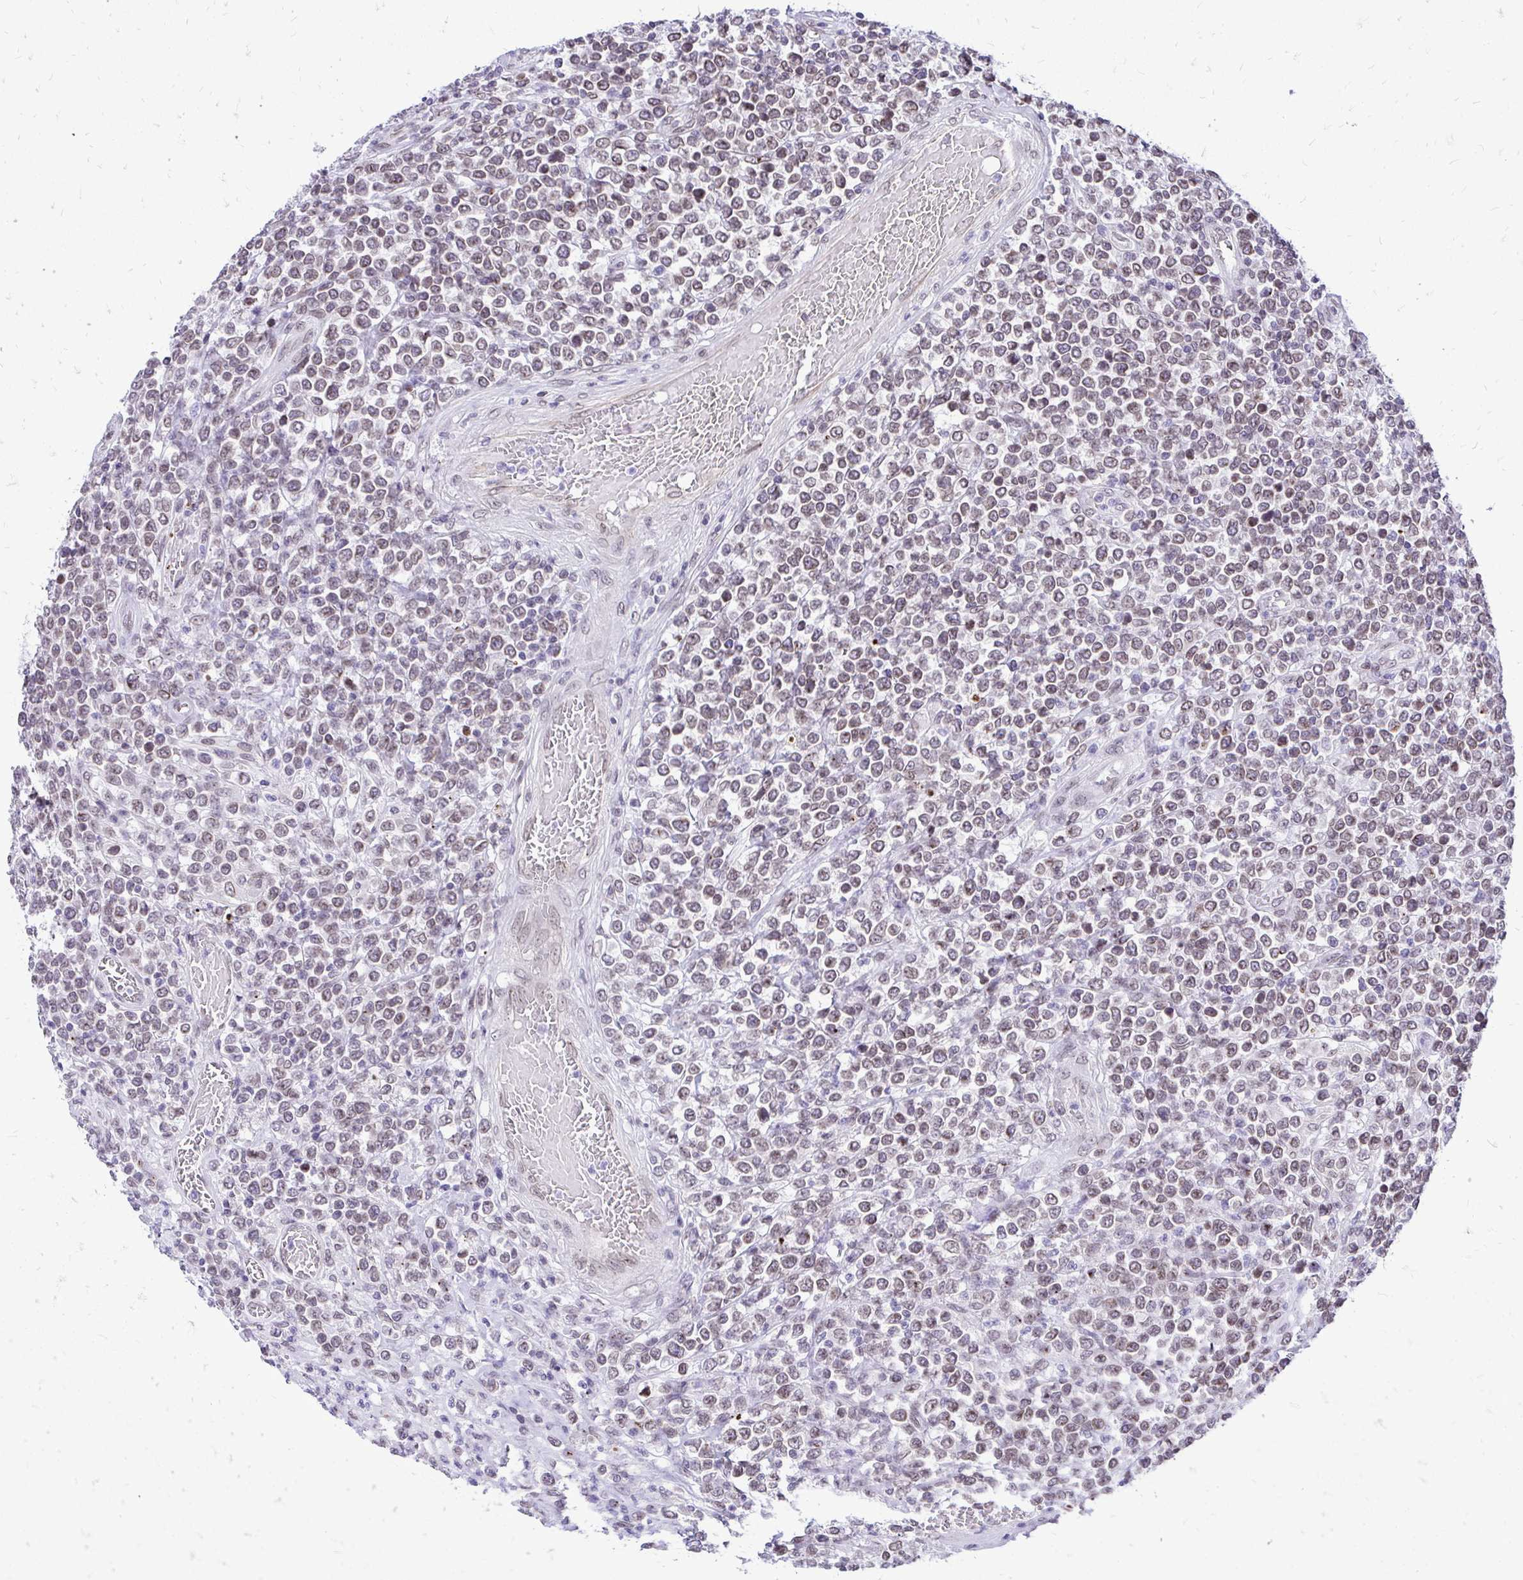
{"staining": {"intensity": "weak", "quantity": "25%-75%", "location": "cytoplasmic/membranous,nuclear"}, "tissue": "lymphoma", "cell_type": "Tumor cells", "image_type": "cancer", "snomed": [{"axis": "morphology", "description": "Malignant lymphoma, non-Hodgkin's type, High grade"}, {"axis": "topography", "description": "Soft tissue"}], "caption": "High-grade malignant lymphoma, non-Hodgkin's type stained with a brown dye reveals weak cytoplasmic/membranous and nuclear positive positivity in approximately 25%-75% of tumor cells.", "gene": "BANF1", "patient": {"sex": "female", "age": 56}}